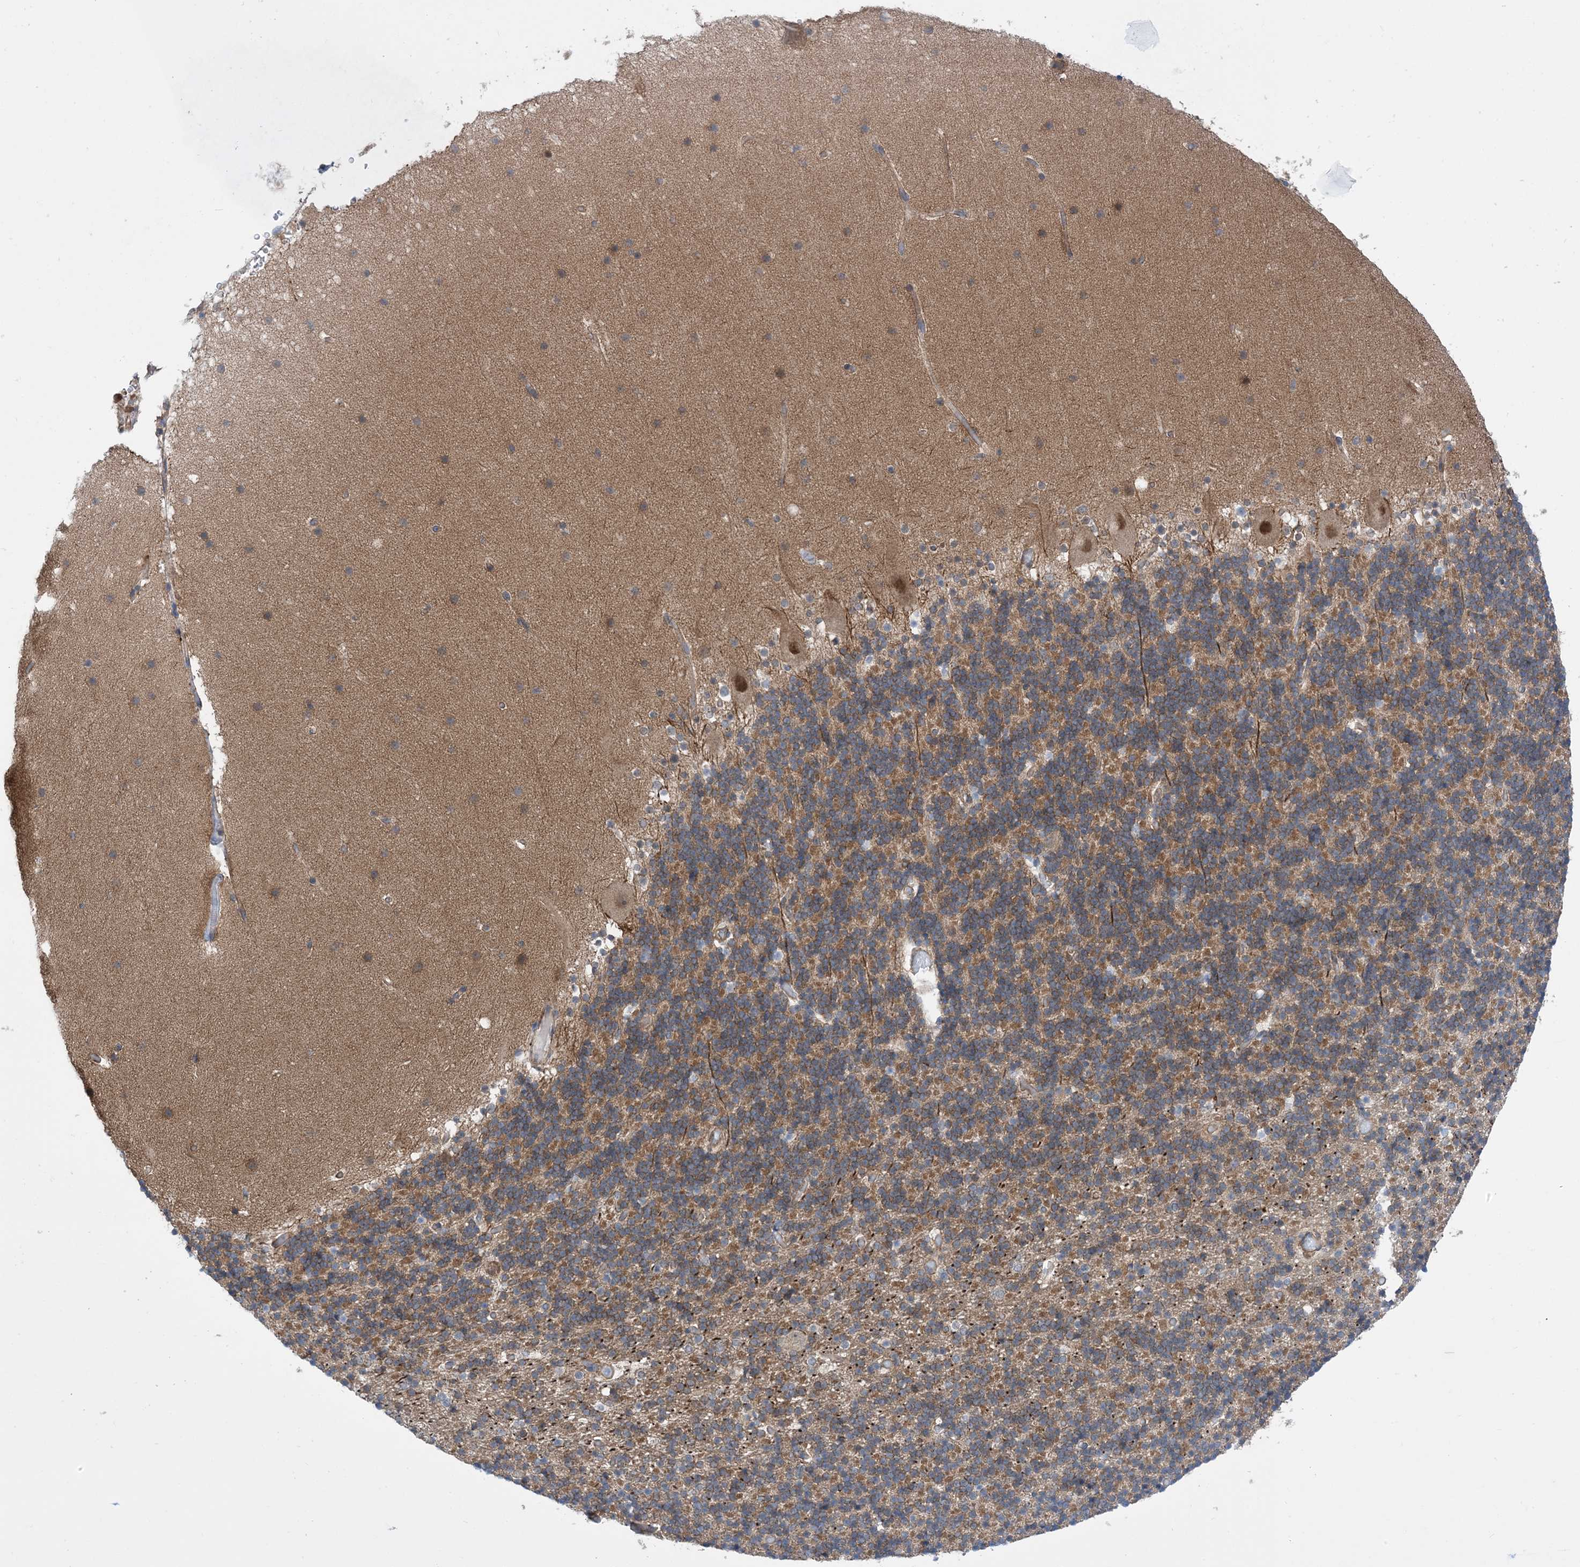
{"staining": {"intensity": "moderate", "quantity": ">75%", "location": "cytoplasmic/membranous"}, "tissue": "cerebellum", "cell_type": "Cells in granular layer", "image_type": "normal", "snomed": [{"axis": "morphology", "description": "Normal tissue, NOS"}, {"axis": "topography", "description": "Cerebellum"}], "caption": "Immunohistochemistry photomicrograph of unremarkable cerebellum stained for a protein (brown), which exhibits medium levels of moderate cytoplasmic/membranous expression in about >75% of cells in granular layer.", "gene": "EHBP1", "patient": {"sex": "male", "age": 57}}